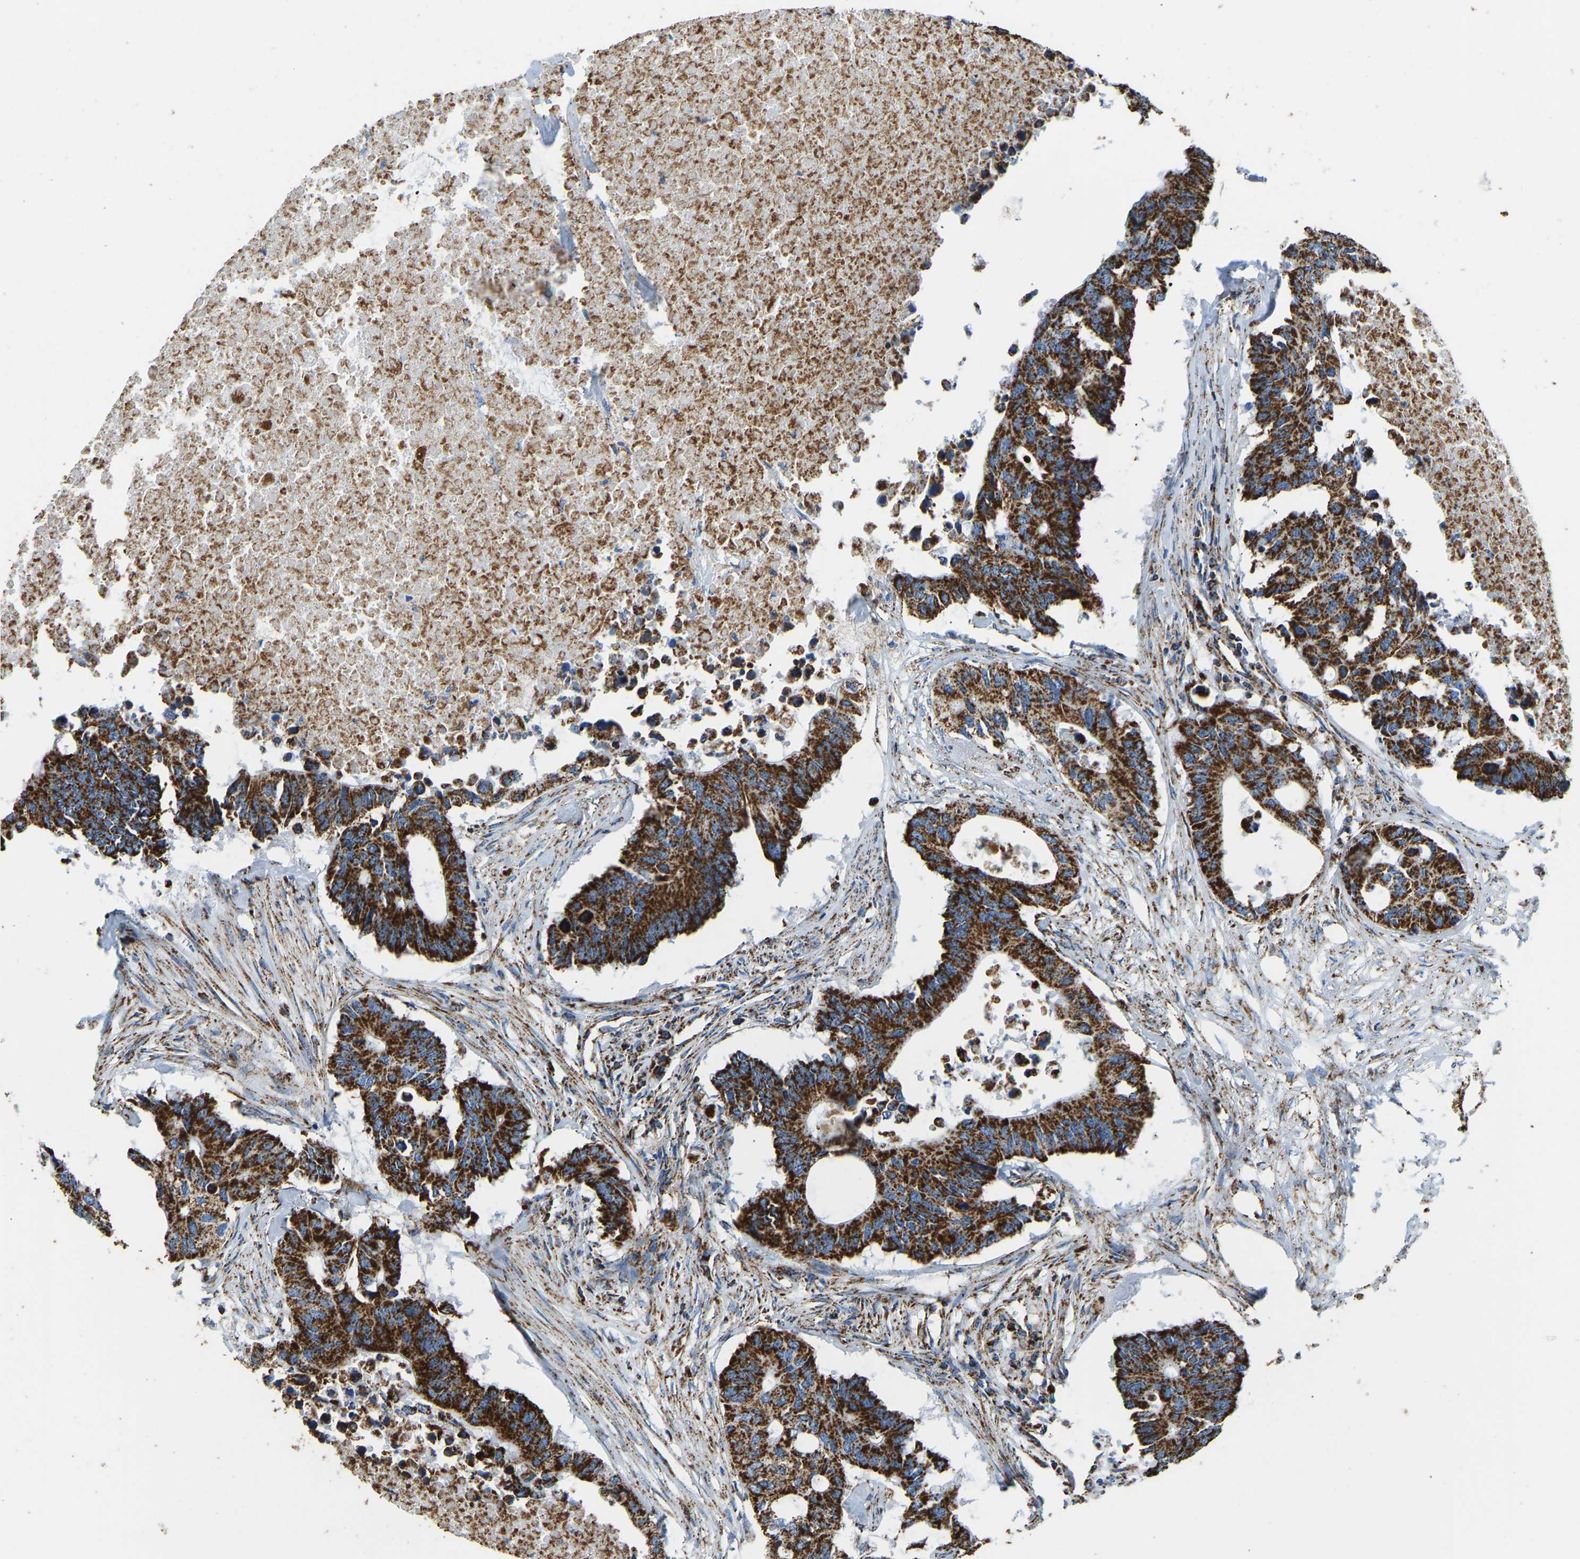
{"staining": {"intensity": "strong", "quantity": ">75%", "location": "cytoplasmic/membranous"}, "tissue": "colorectal cancer", "cell_type": "Tumor cells", "image_type": "cancer", "snomed": [{"axis": "morphology", "description": "Adenocarcinoma, NOS"}, {"axis": "topography", "description": "Colon"}], "caption": "This is an image of immunohistochemistry (IHC) staining of colorectal cancer, which shows strong expression in the cytoplasmic/membranous of tumor cells.", "gene": "IRX6", "patient": {"sex": "male", "age": 71}}